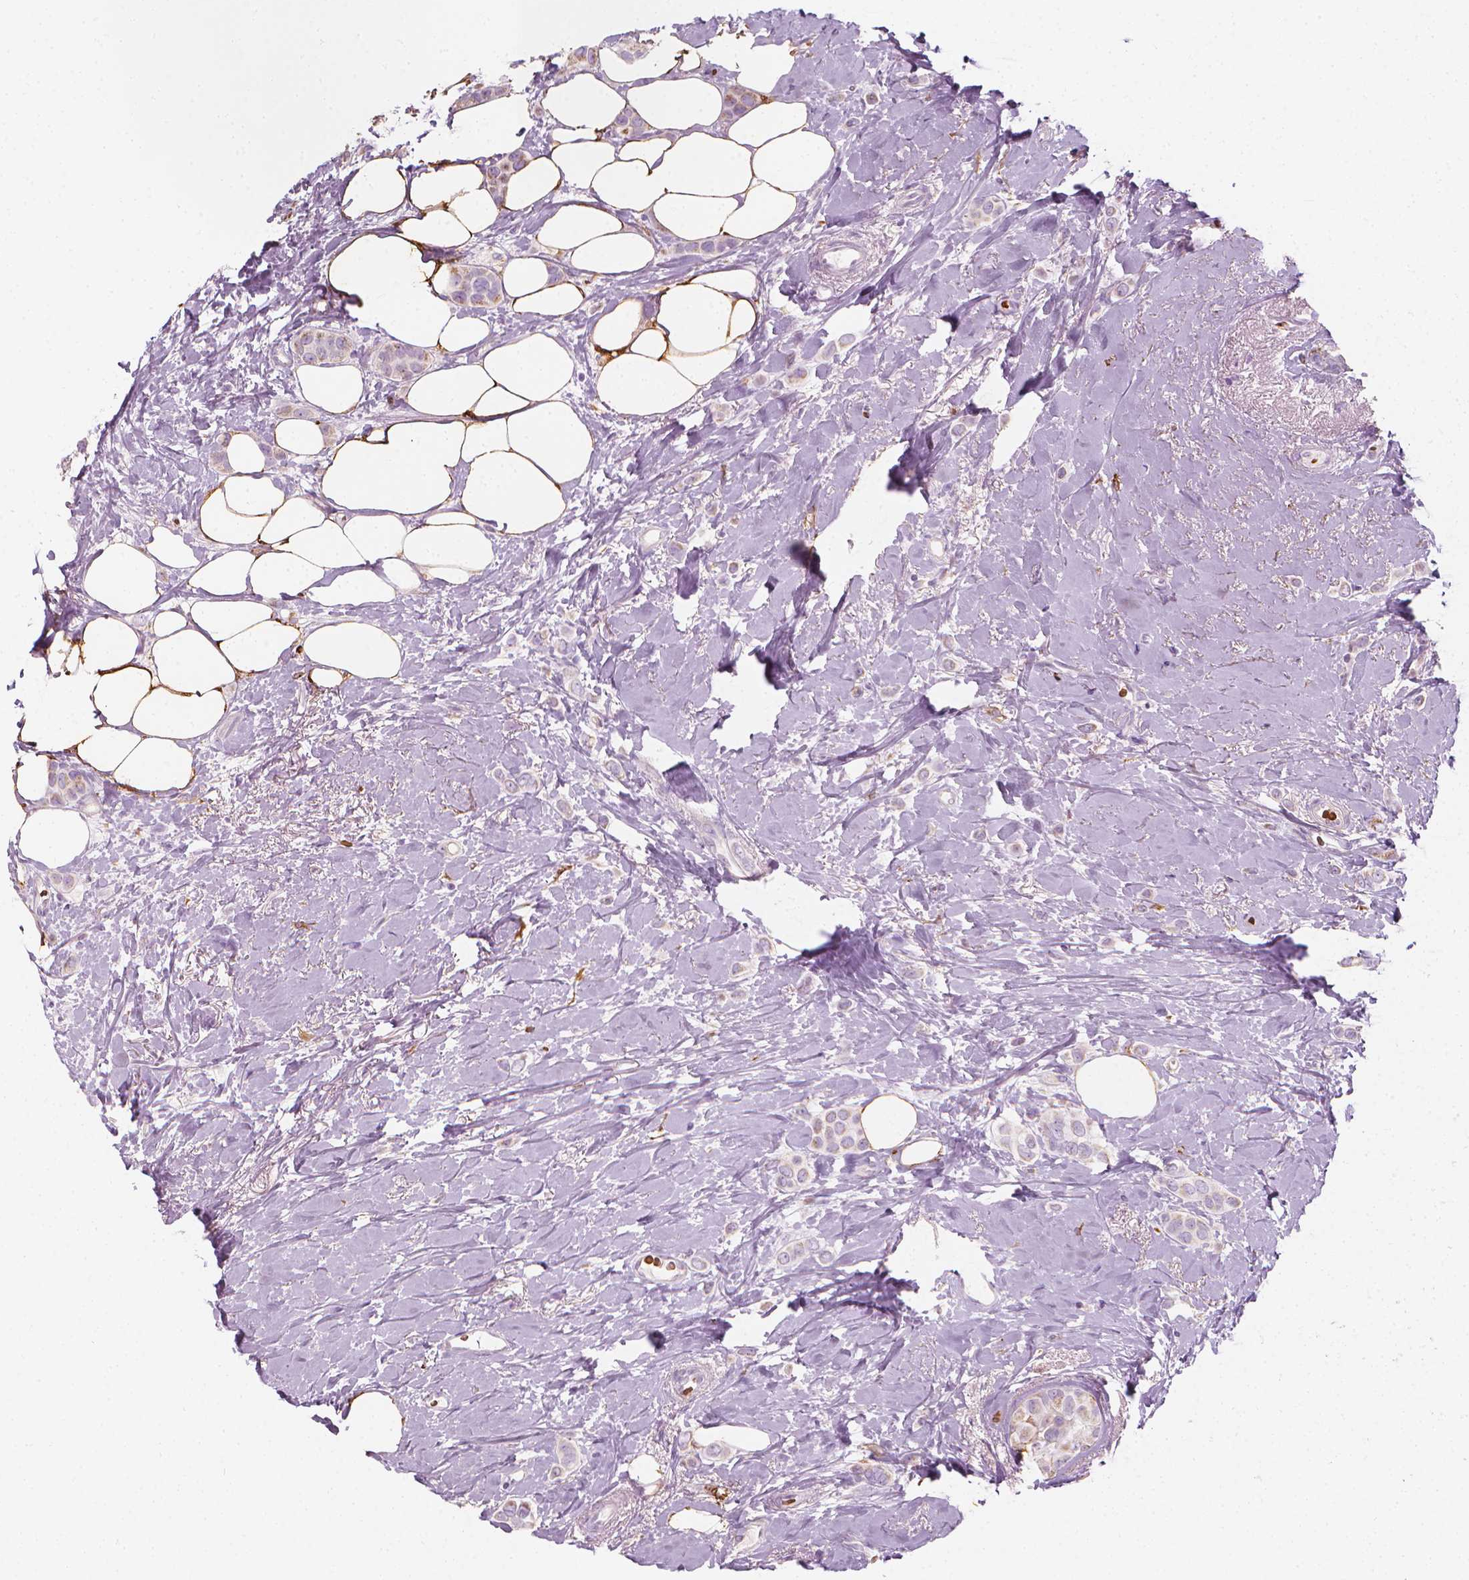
{"staining": {"intensity": "negative", "quantity": "none", "location": "none"}, "tissue": "breast cancer", "cell_type": "Tumor cells", "image_type": "cancer", "snomed": [{"axis": "morphology", "description": "Lobular carcinoma"}, {"axis": "topography", "description": "Breast"}], "caption": "IHC histopathology image of human lobular carcinoma (breast) stained for a protein (brown), which exhibits no positivity in tumor cells.", "gene": "CES1", "patient": {"sex": "female", "age": 66}}